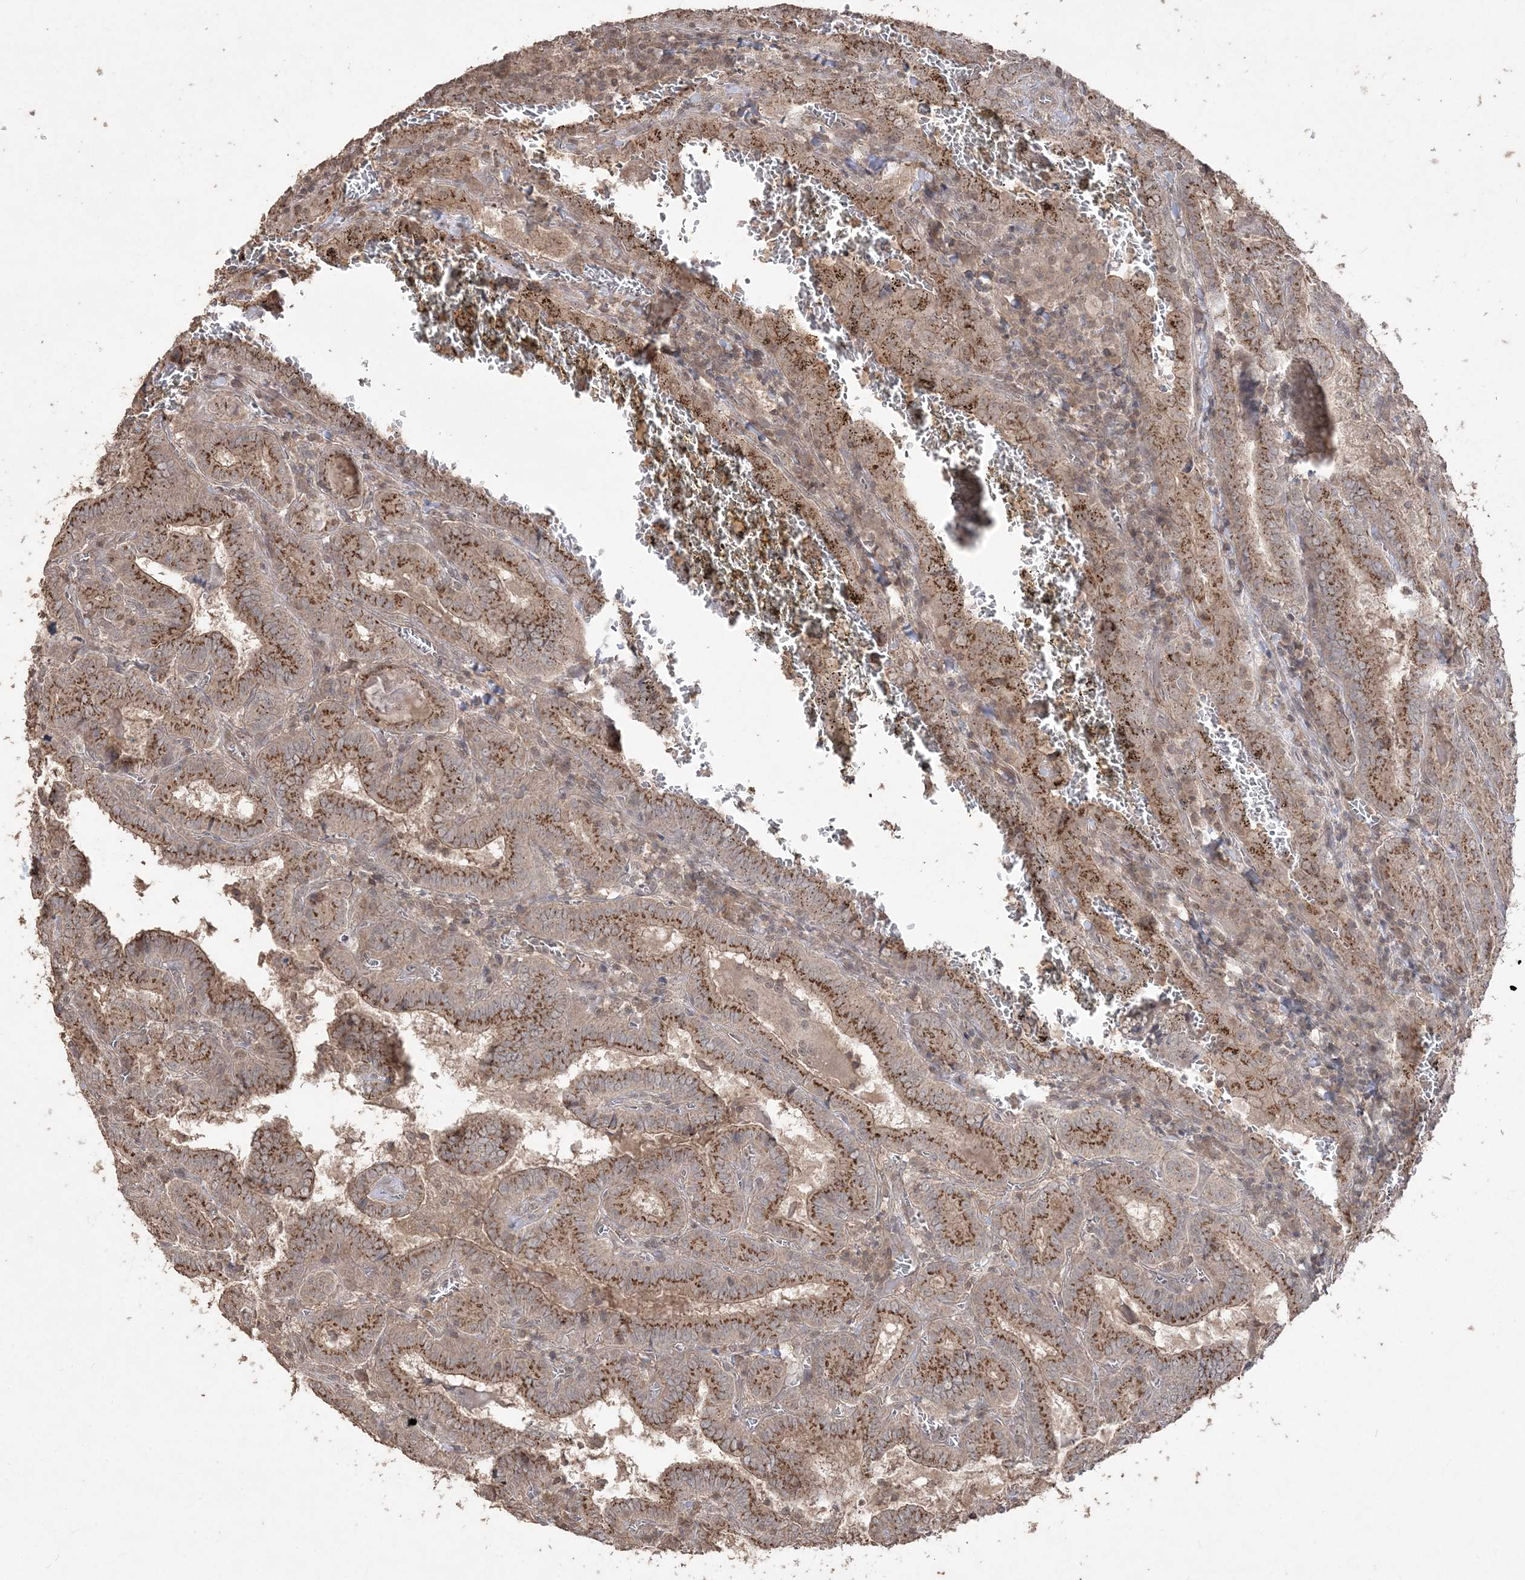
{"staining": {"intensity": "moderate", "quantity": ">75%", "location": "cytoplasmic/membranous"}, "tissue": "thyroid cancer", "cell_type": "Tumor cells", "image_type": "cancer", "snomed": [{"axis": "morphology", "description": "Papillary adenocarcinoma, NOS"}, {"axis": "topography", "description": "Thyroid gland"}], "caption": "Papillary adenocarcinoma (thyroid) stained with a brown dye displays moderate cytoplasmic/membranous positive positivity in approximately >75% of tumor cells.", "gene": "EHHADH", "patient": {"sex": "female", "age": 72}}